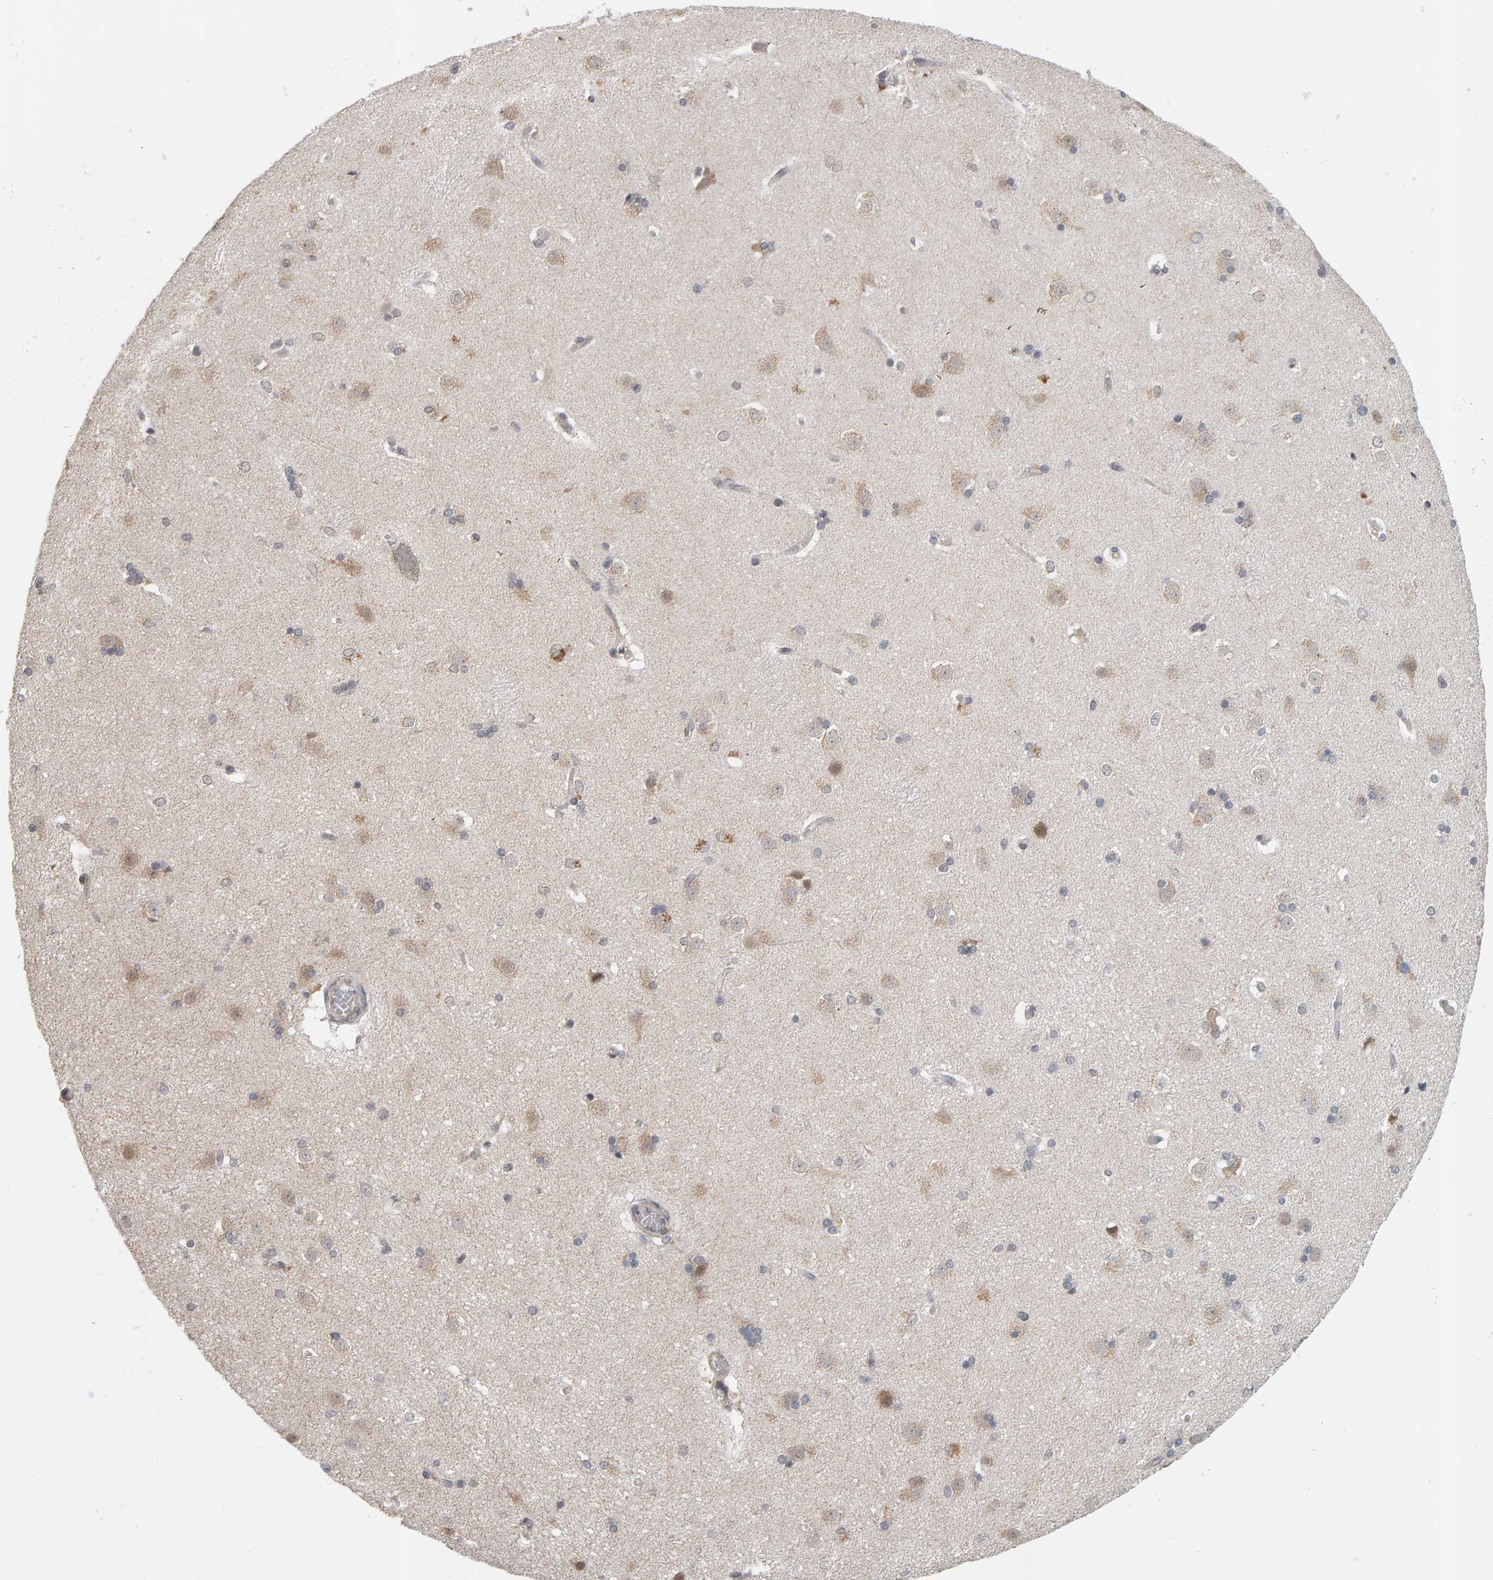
{"staining": {"intensity": "weak", "quantity": "<25%", "location": "cytoplasmic/membranous"}, "tissue": "caudate", "cell_type": "Glial cells", "image_type": "normal", "snomed": [{"axis": "morphology", "description": "Normal tissue, NOS"}, {"axis": "topography", "description": "Lateral ventricle wall"}], "caption": "This is a image of IHC staining of unremarkable caudate, which shows no positivity in glial cells. (Brightfield microscopy of DAB (3,3'-diaminobenzidine) IHC at high magnification).", "gene": "DAP3", "patient": {"sex": "female", "age": 19}}